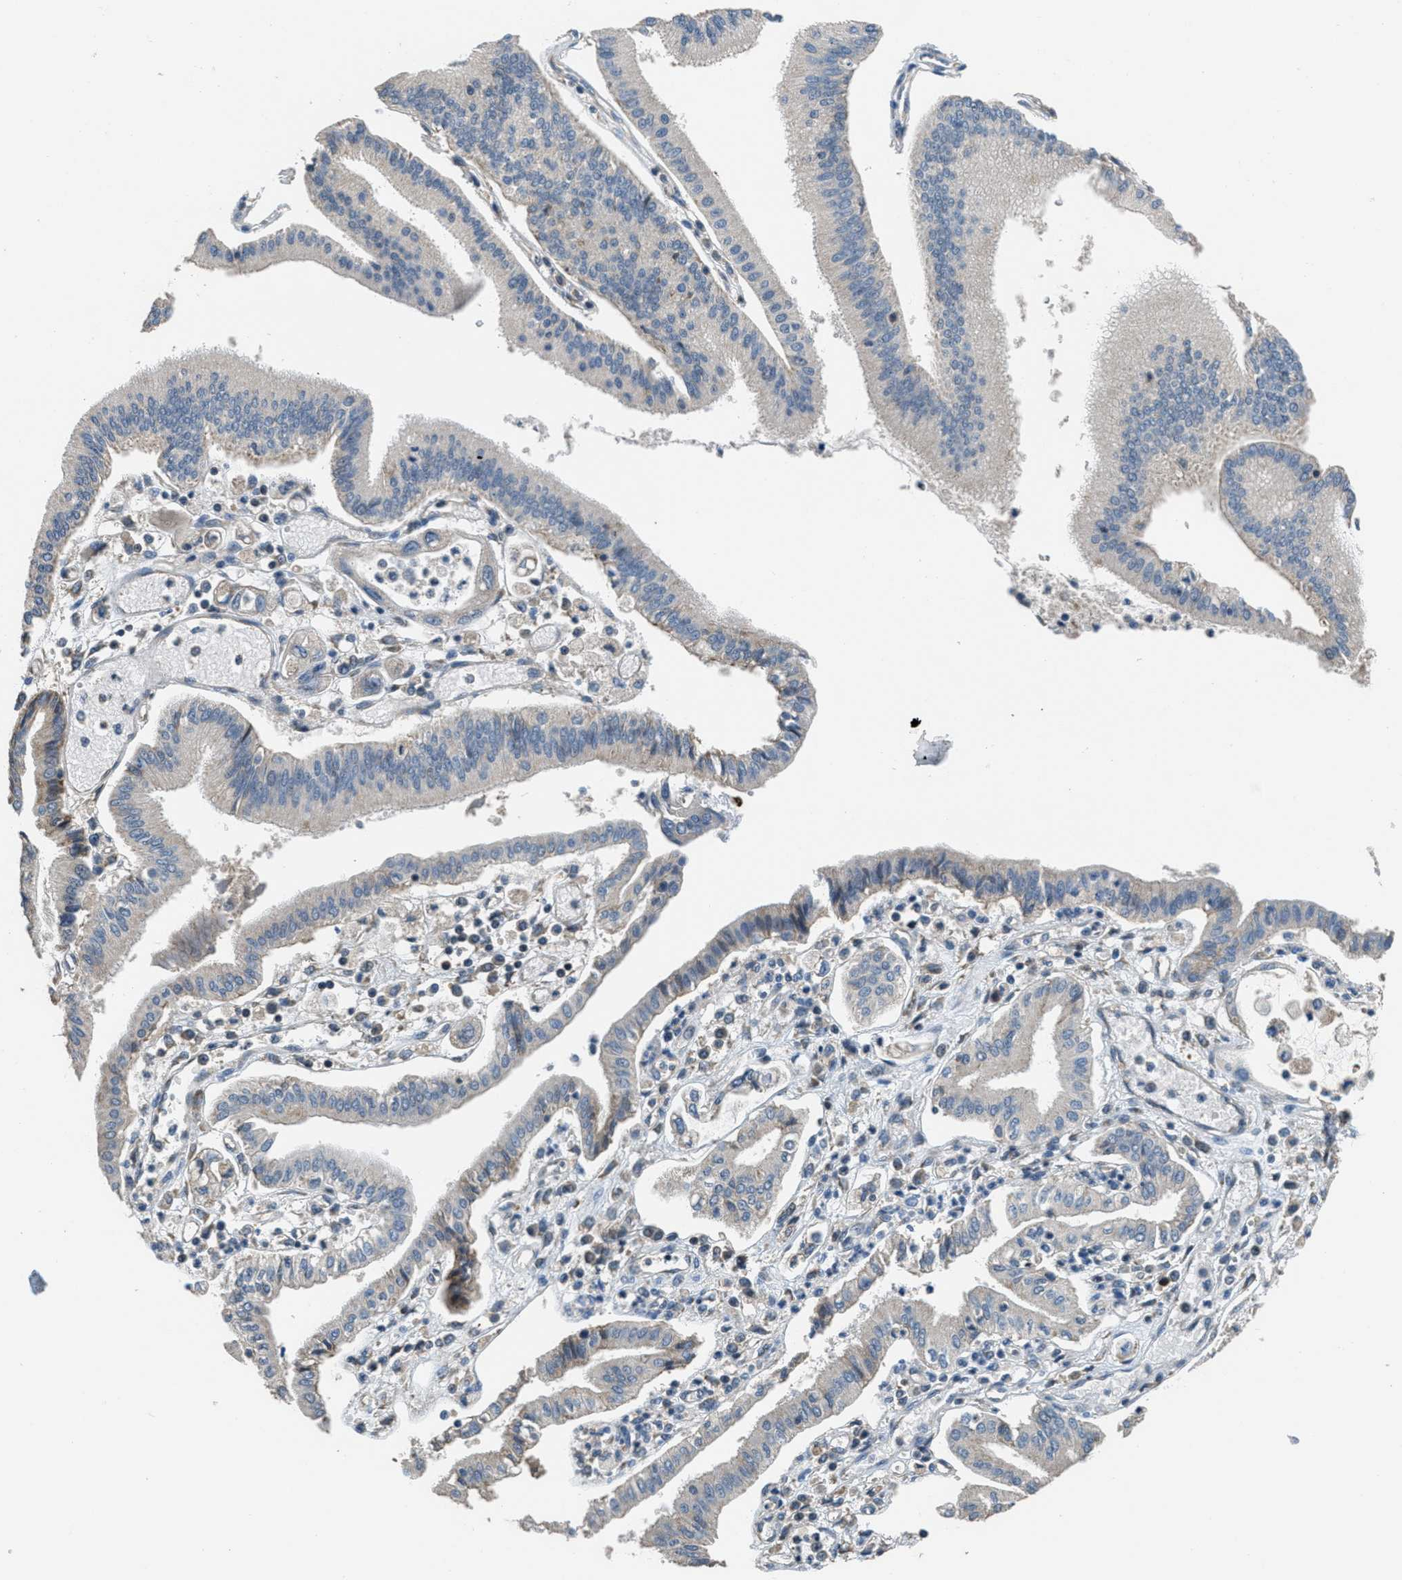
{"staining": {"intensity": "negative", "quantity": "none", "location": "none"}, "tissue": "pancreatic cancer", "cell_type": "Tumor cells", "image_type": "cancer", "snomed": [{"axis": "morphology", "description": "Adenocarcinoma, NOS"}, {"axis": "topography", "description": "Pancreas"}], "caption": "Immunohistochemistry of pancreatic adenocarcinoma reveals no expression in tumor cells.", "gene": "NAT1", "patient": {"sex": "male", "age": 56}}